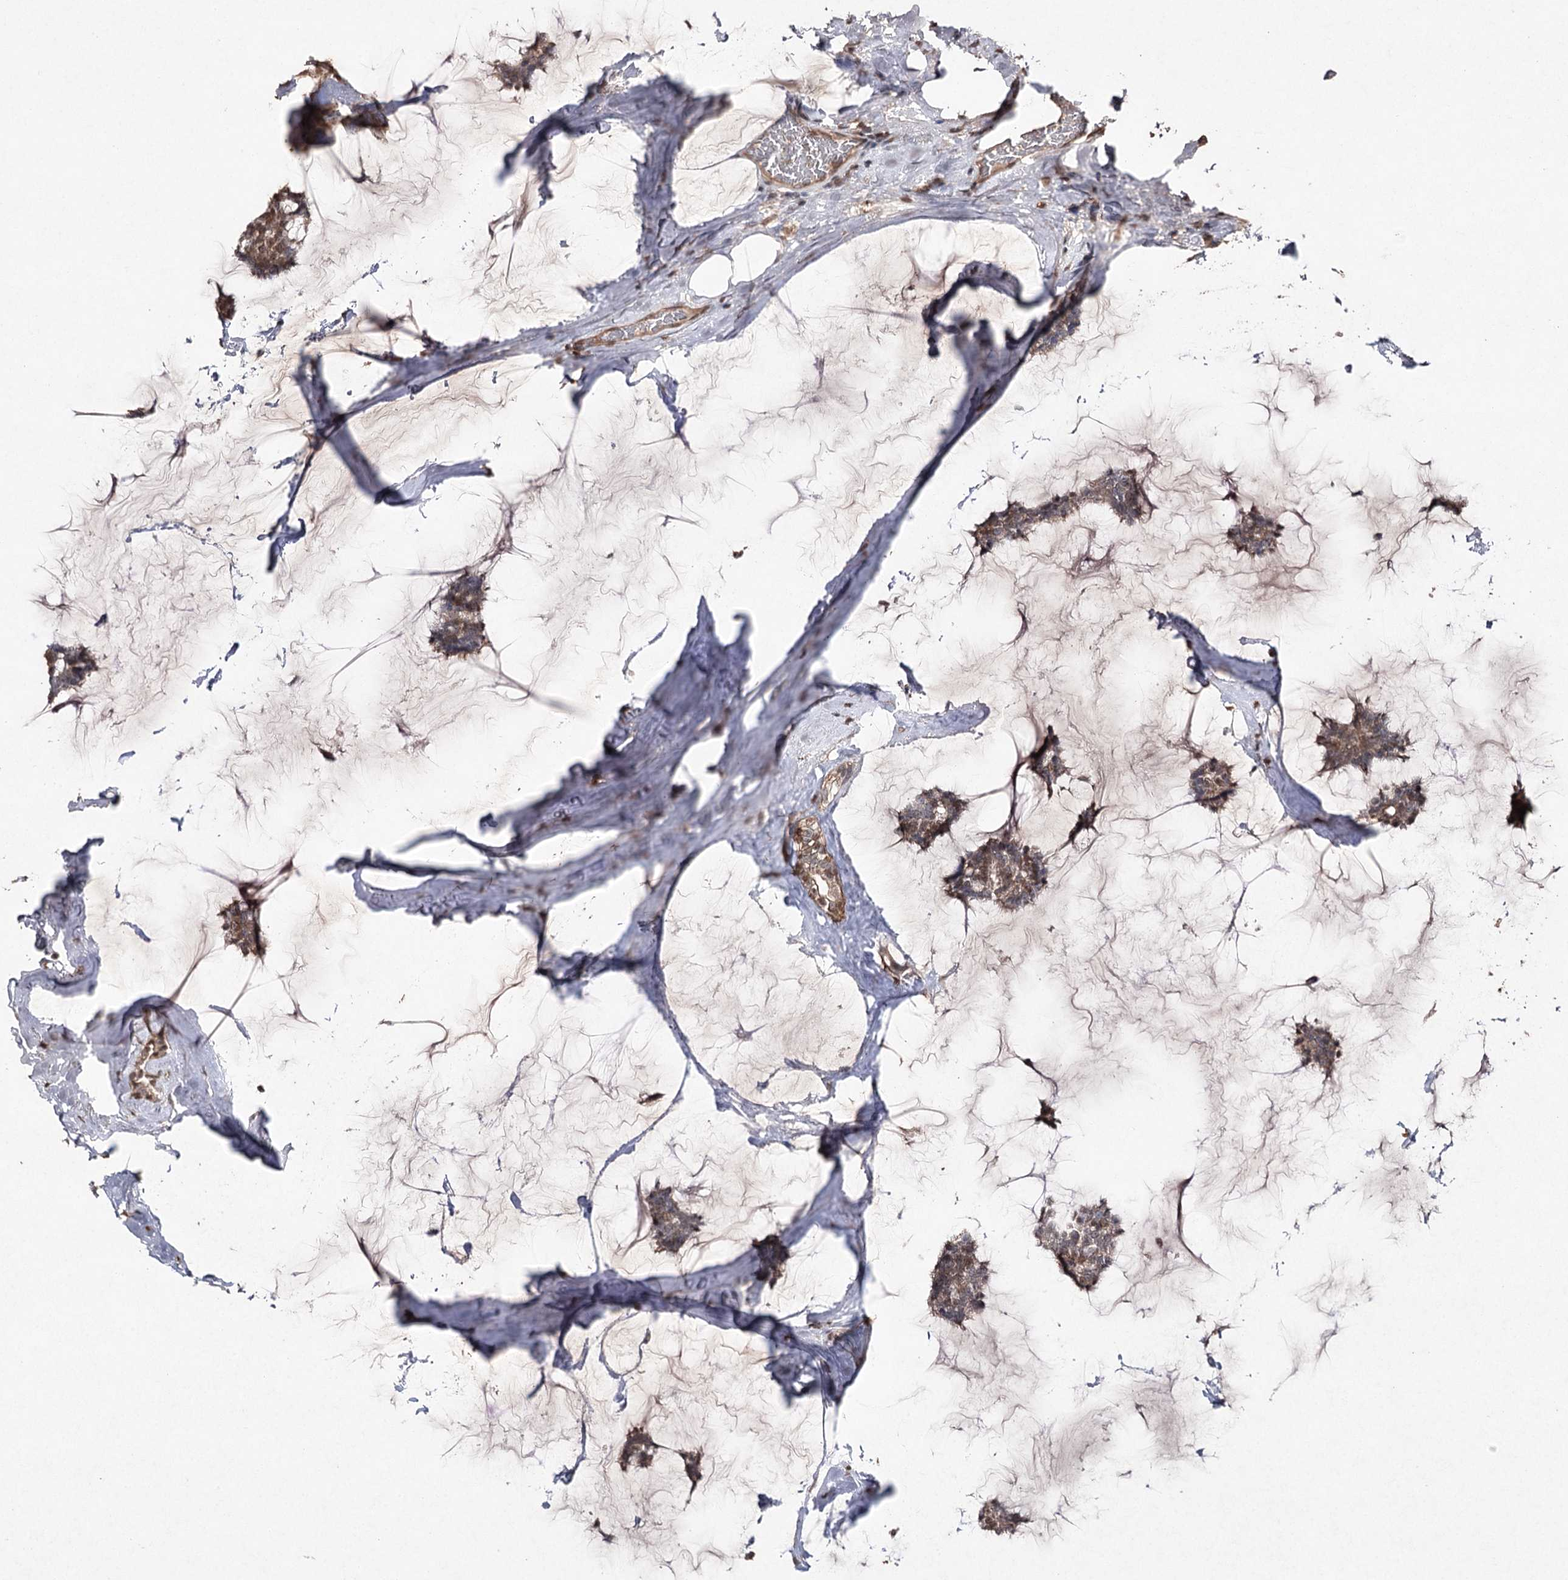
{"staining": {"intensity": "moderate", "quantity": ">75%", "location": "cytoplasmic/membranous"}, "tissue": "breast cancer", "cell_type": "Tumor cells", "image_type": "cancer", "snomed": [{"axis": "morphology", "description": "Duct carcinoma"}, {"axis": "topography", "description": "Breast"}], "caption": "The immunohistochemical stain highlights moderate cytoplasmic/membranous expression in tumor cells of breast cancer (intraductal carcinoma) tissue.", "gene": "ATG14", "patient": {"sex": "female", "age": 93}}